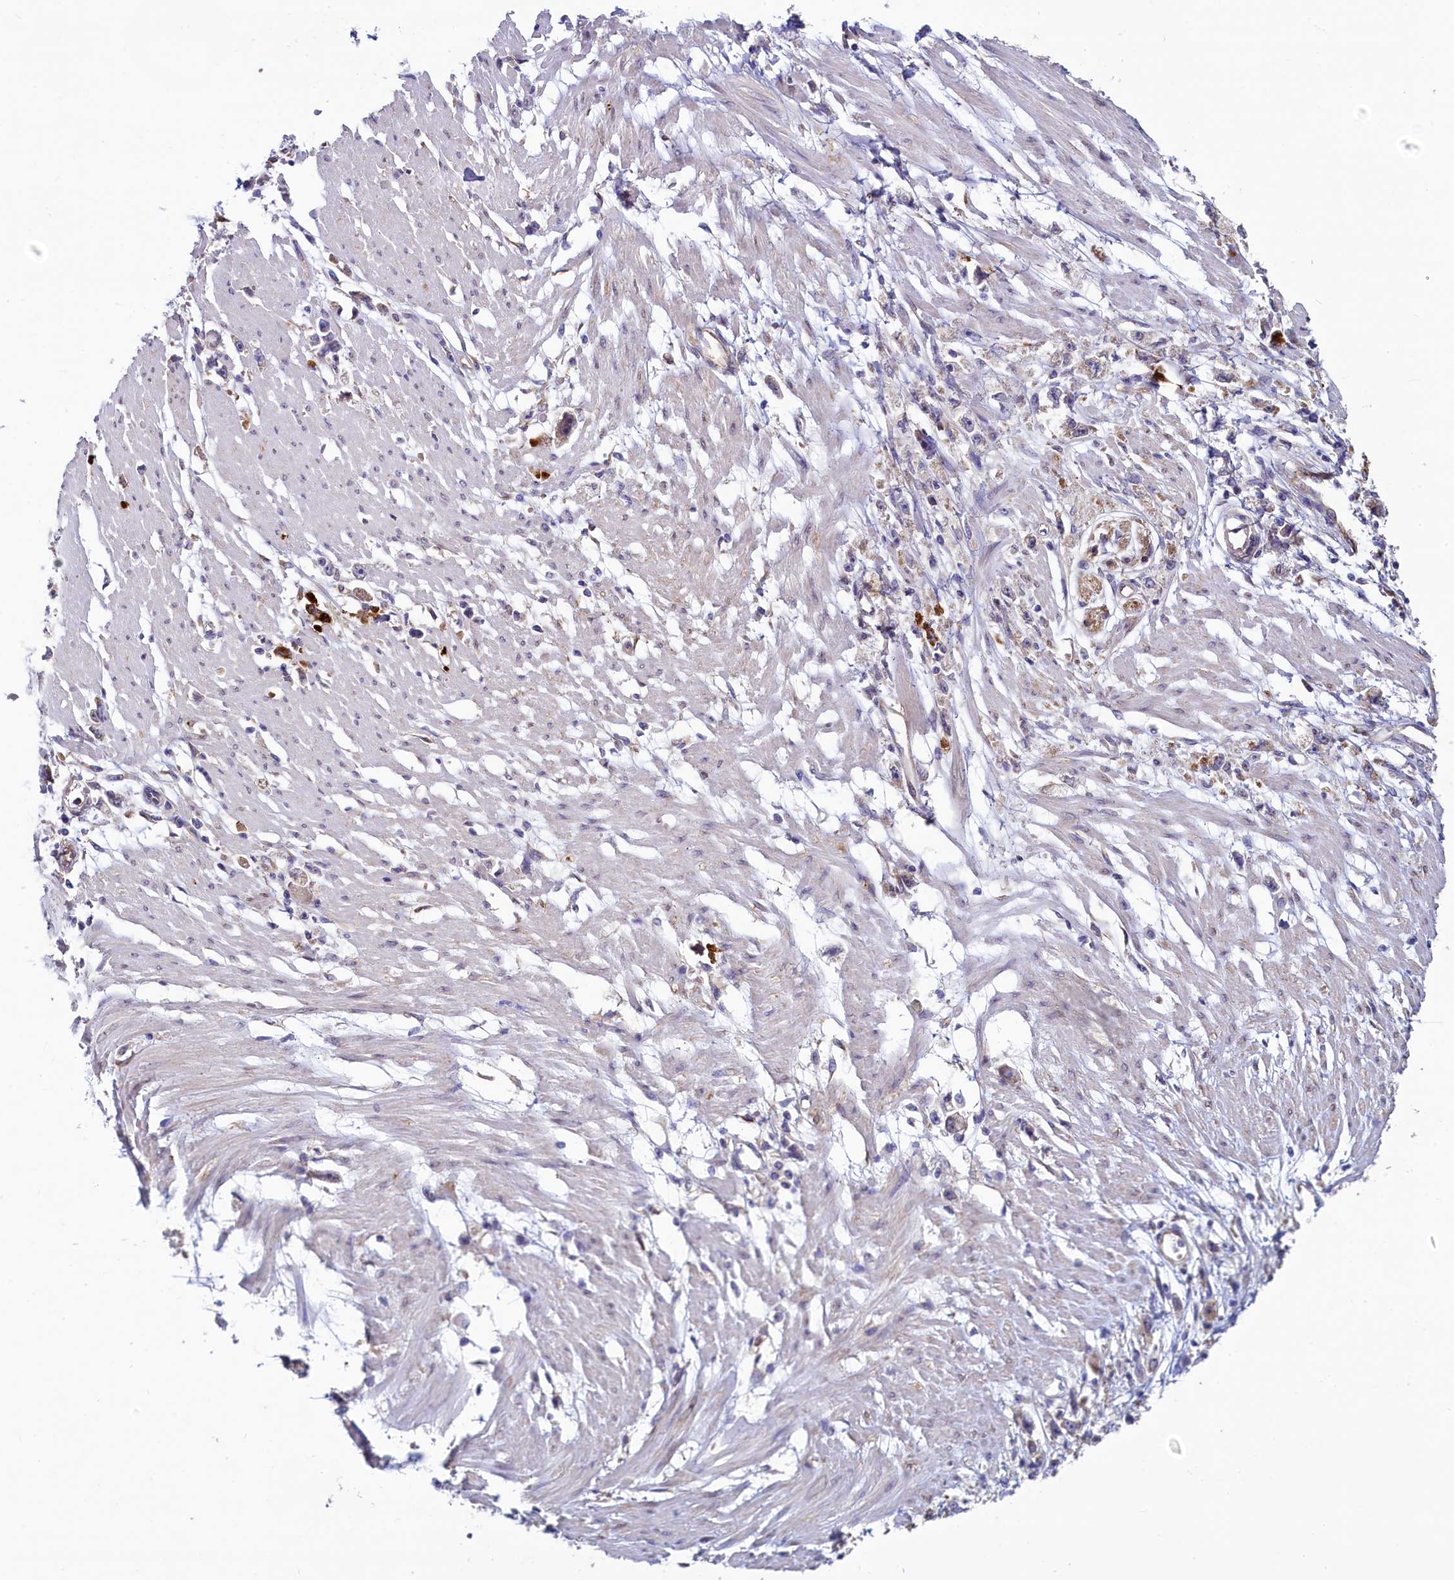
{"staining": {"intensity": "moderate", "quantity": "<25%", "location": "cytoplasmic/membranous"}, "tissue": "stomach cancer", "cell_type": "Tumor cells", "image_type": "cancer", "snomed": [{"axis": "morphology", "description": "Adenocarcinoma, NOS"}, {"axis": "topography", "description": "Stomach"}], "caption": "This photomicrograph shows immunohistochemistry staining of stomach adenocarcinoma, with low moderate cytoplasmic/membranous expression in about <25% of tumor cells.", "gene": "SPATA2L", "patient": {"sex": "female", "age": 59}}